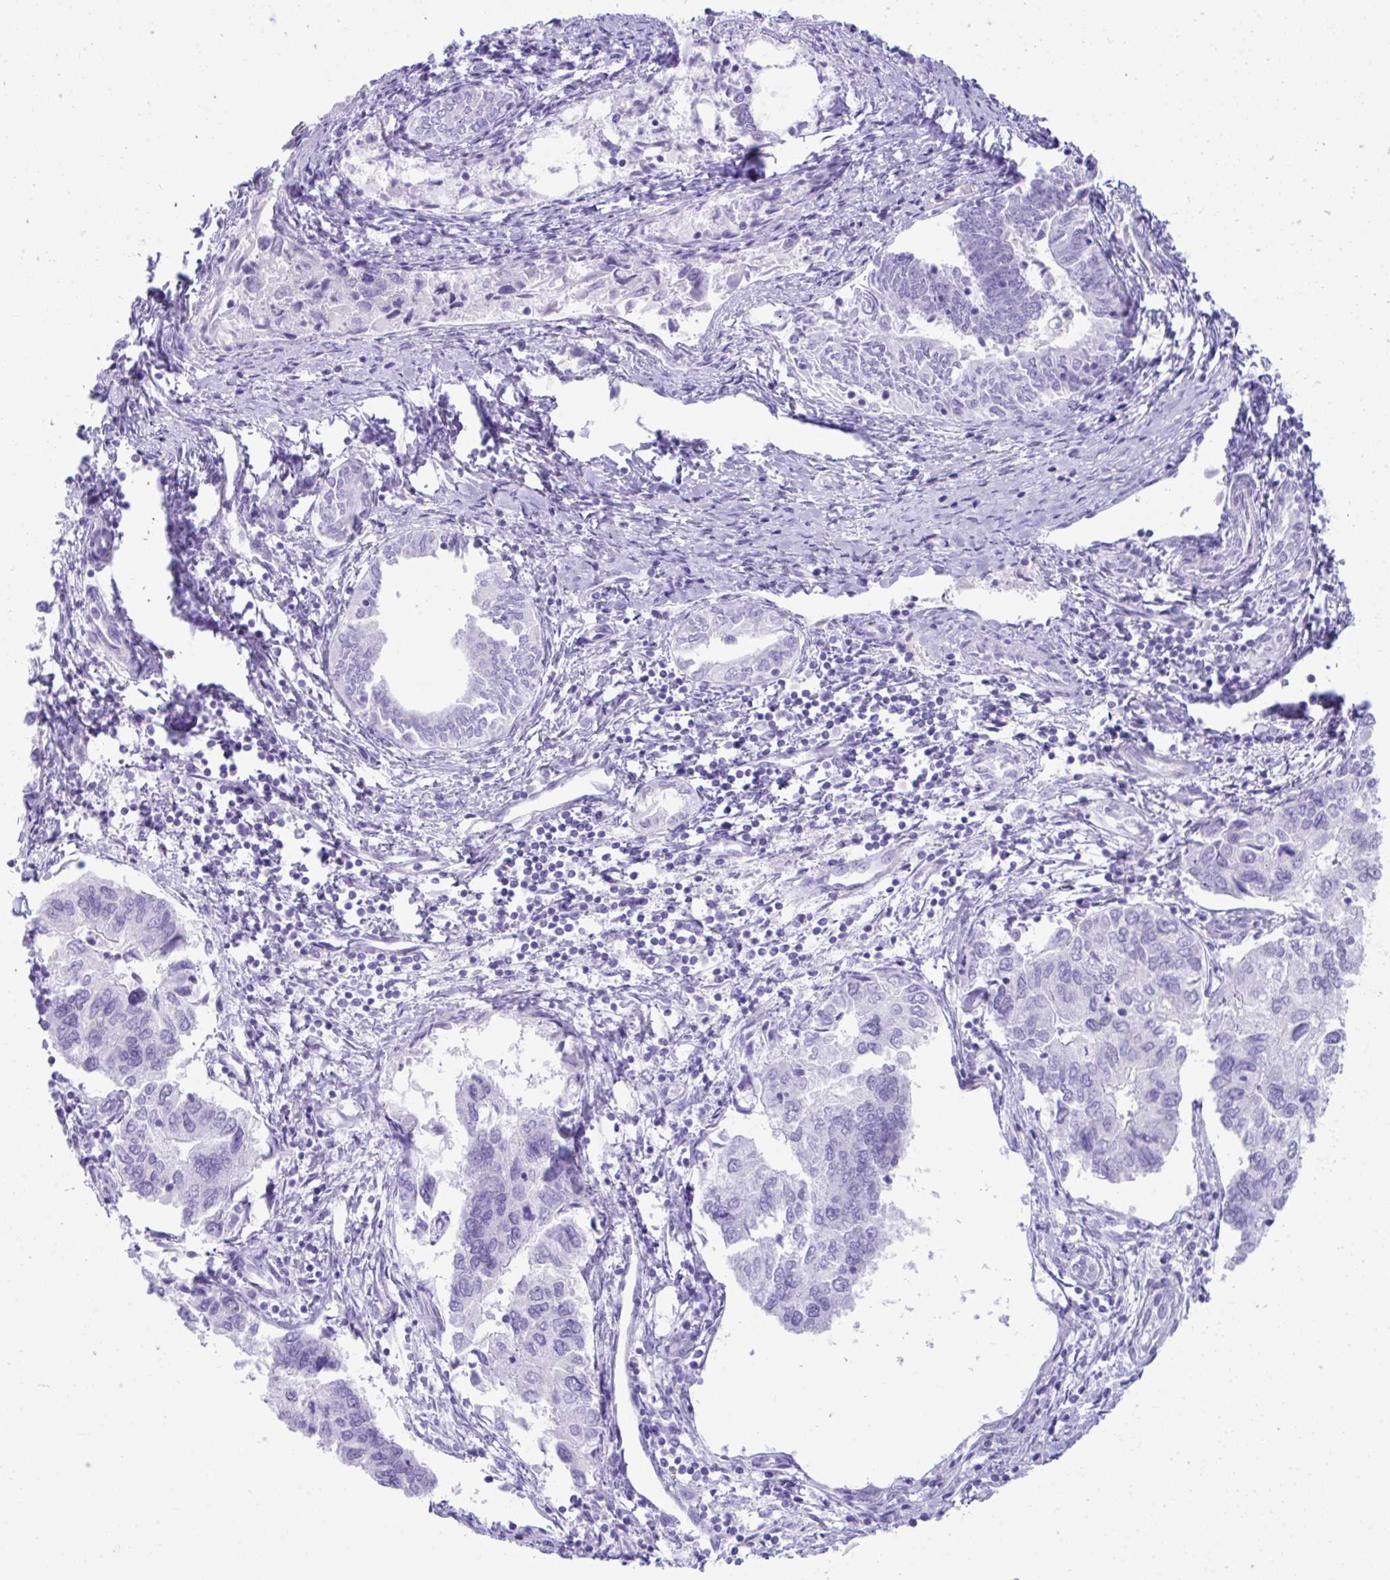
{"staining": {"intensity": "negative", "quantity": "none", "location": "none"}, "tissue": "endometrial cancer", "cell_type": "Tumor cells", "image_type": "cancer", "snomed": [{"axis": "morphology", "description": "Carcinoma, NOS"}, {"axis": "topography", "description": "Uterus"}], "caption": "Immunohistochemistry of endometrial cancer (carcinoma) displays no expression in tumor cells. (Brightfield microscopy of DAB immunohistochemistry (IHC) at high magnification).", "gene": "PSCA", "patient": {"sex": "female", "age": 76}}